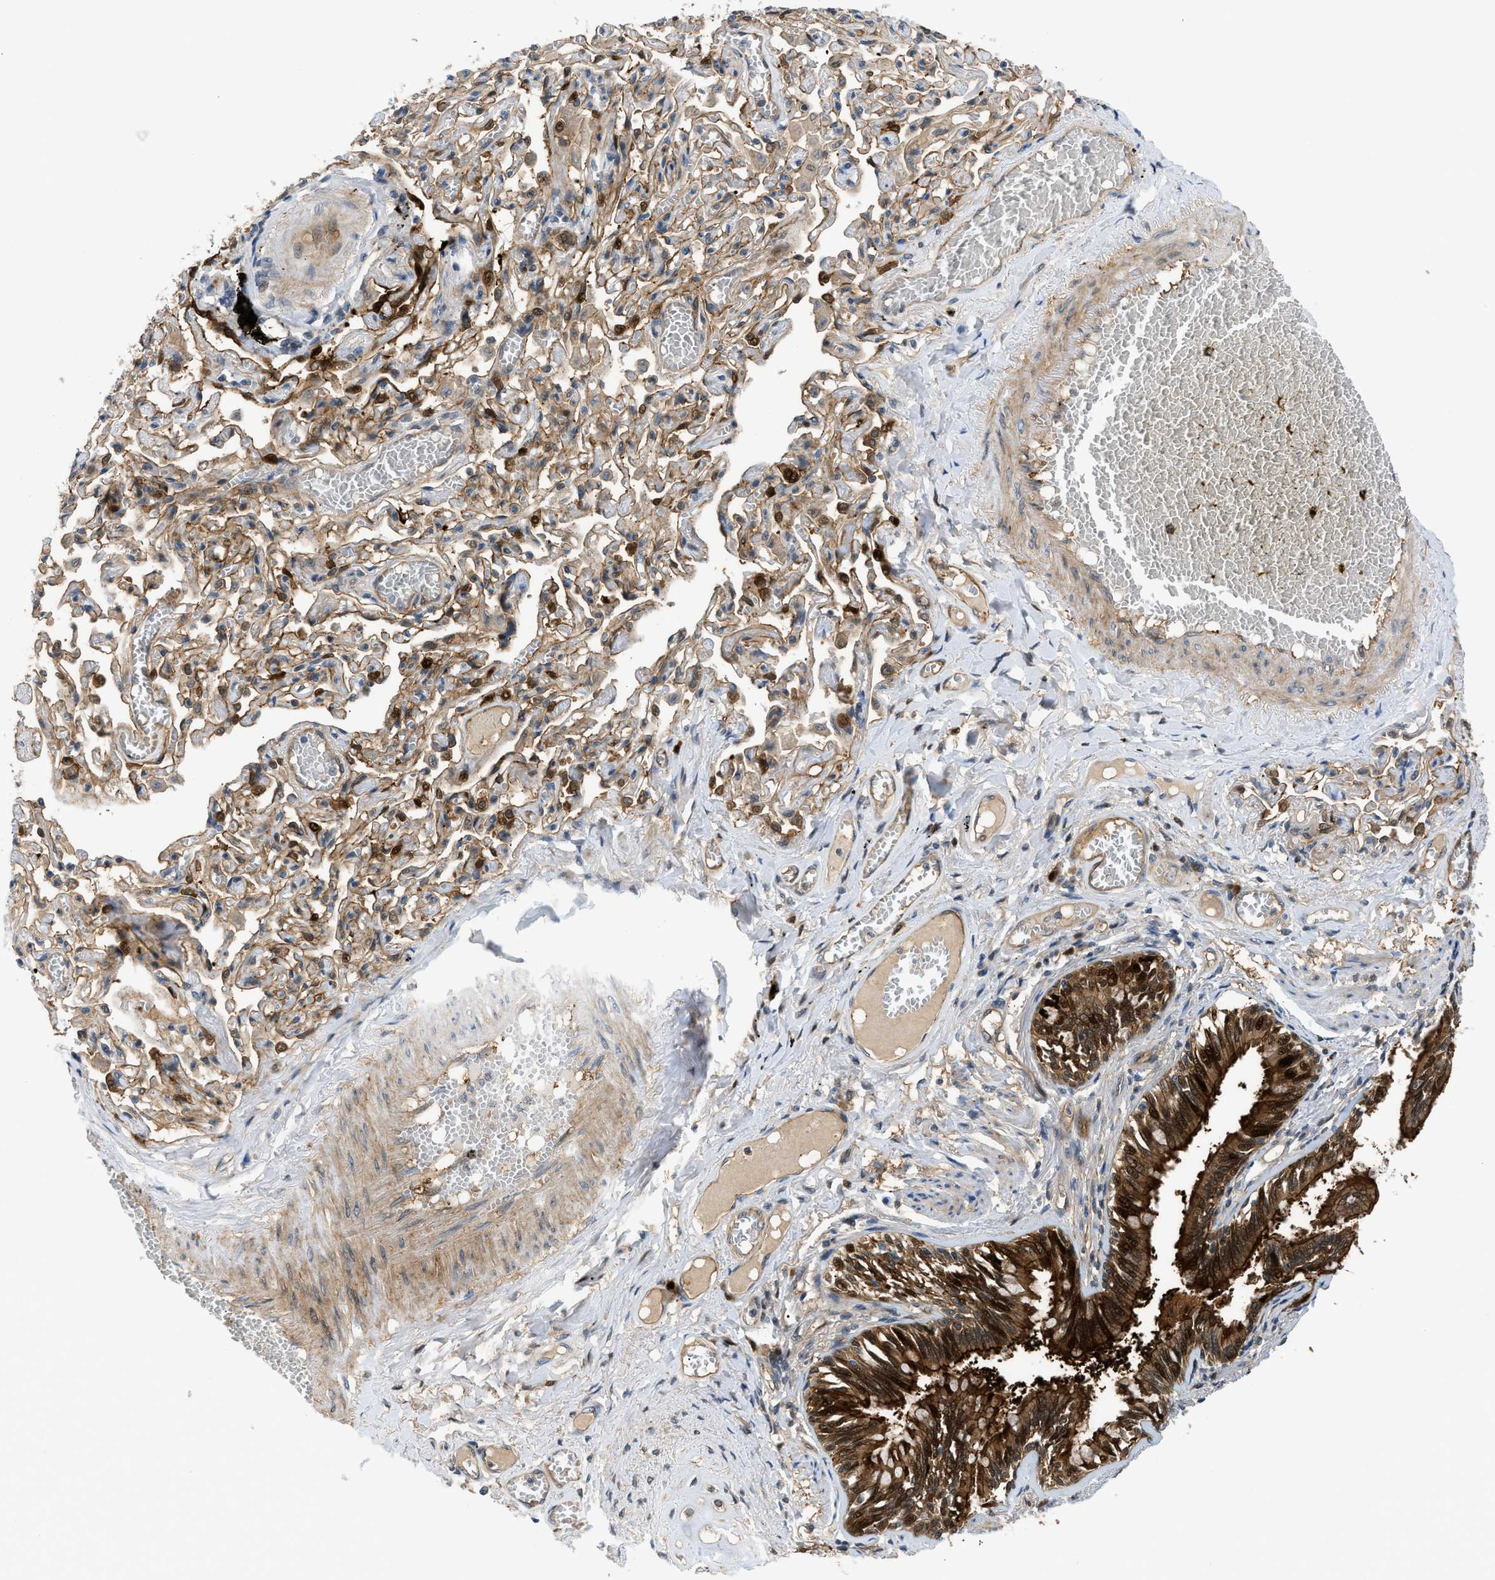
{"staining": {"intensity": "strong", "quantity": ">75%", "location": "cytoplasmic/membranous,nuclear"}, "tissue": "bronchus", "cell_type": "Respiratory epithelial cells", "image_type": "normal", "snomed": [{"axis": "morphology", "description": "Normal tissue, NOS"}, {"axis": "morphology", "description": "Inflammation, NOS"}, {"axis": "topography", "description": "Cartilage tissue"}, {"axis": "topography", "description": "Lung"}], "caption": "DAB (3,3'-diaminobenzidine) immunohistochemical staining of unremarkable human bronchus shows strong cytoplasmic/membranous,nuclear protein positivity in approximately >75% of respiratory epithelial cells.", "gene": "TRAK2", "patient": {"sex": "male", "age": 71}}